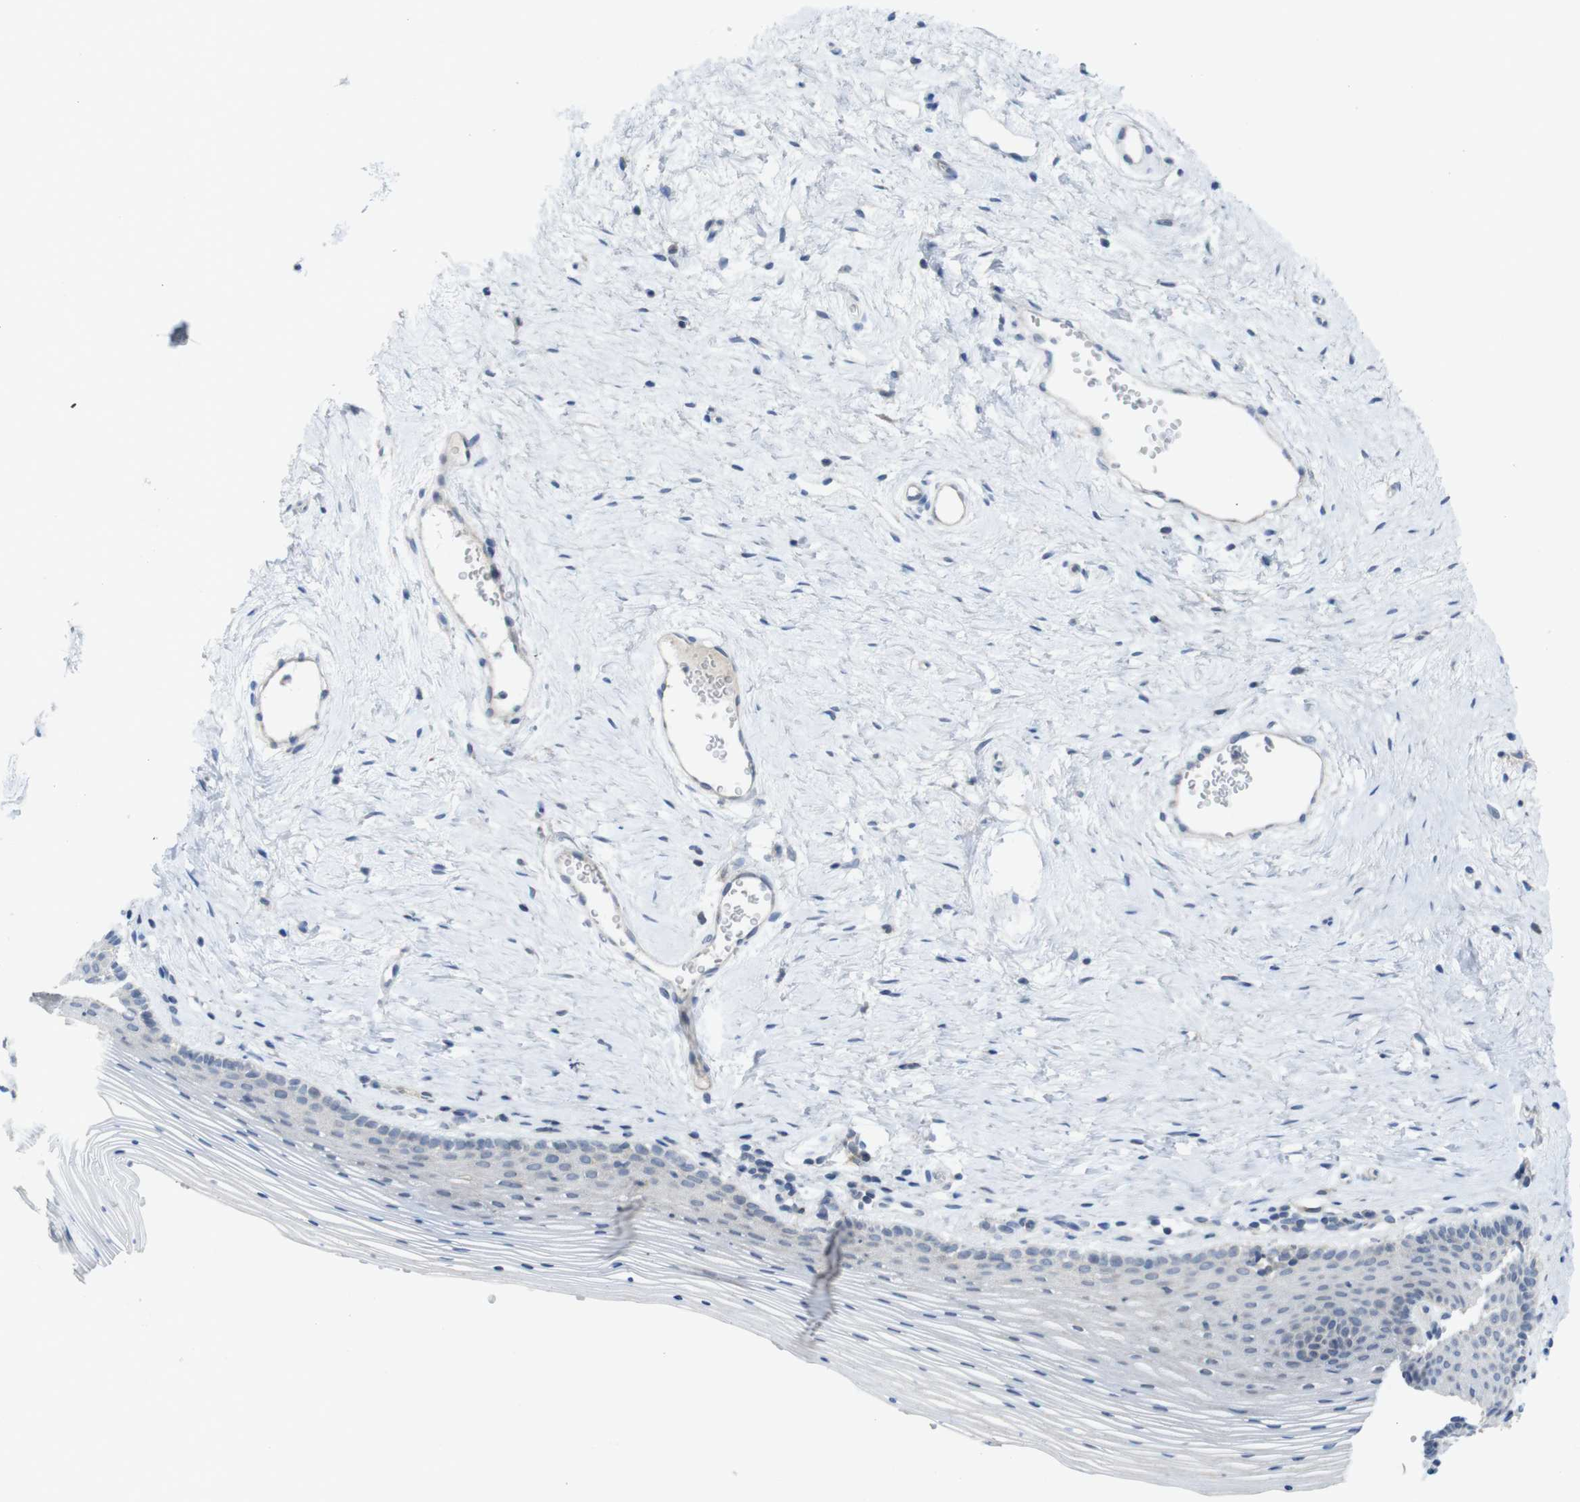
{"staining": {"intensity": "negative", "quantity": "none", "location": "none"}, "tissue": "vagina", "cell_type": "Squamous epithelial cells", "image_type": "normal", "snomed": [{"axis": "morphology", "description": "Normal tissue, NOS"}, {"axis": "topography", "description": "Vagina"}], "caption": "Immunohistochemical staining of benign vagina demonstrates no significant staining in squamous epithelial cells.", "gene": "SLAMF7", "patient": {"sex": "female", "age": 32}}